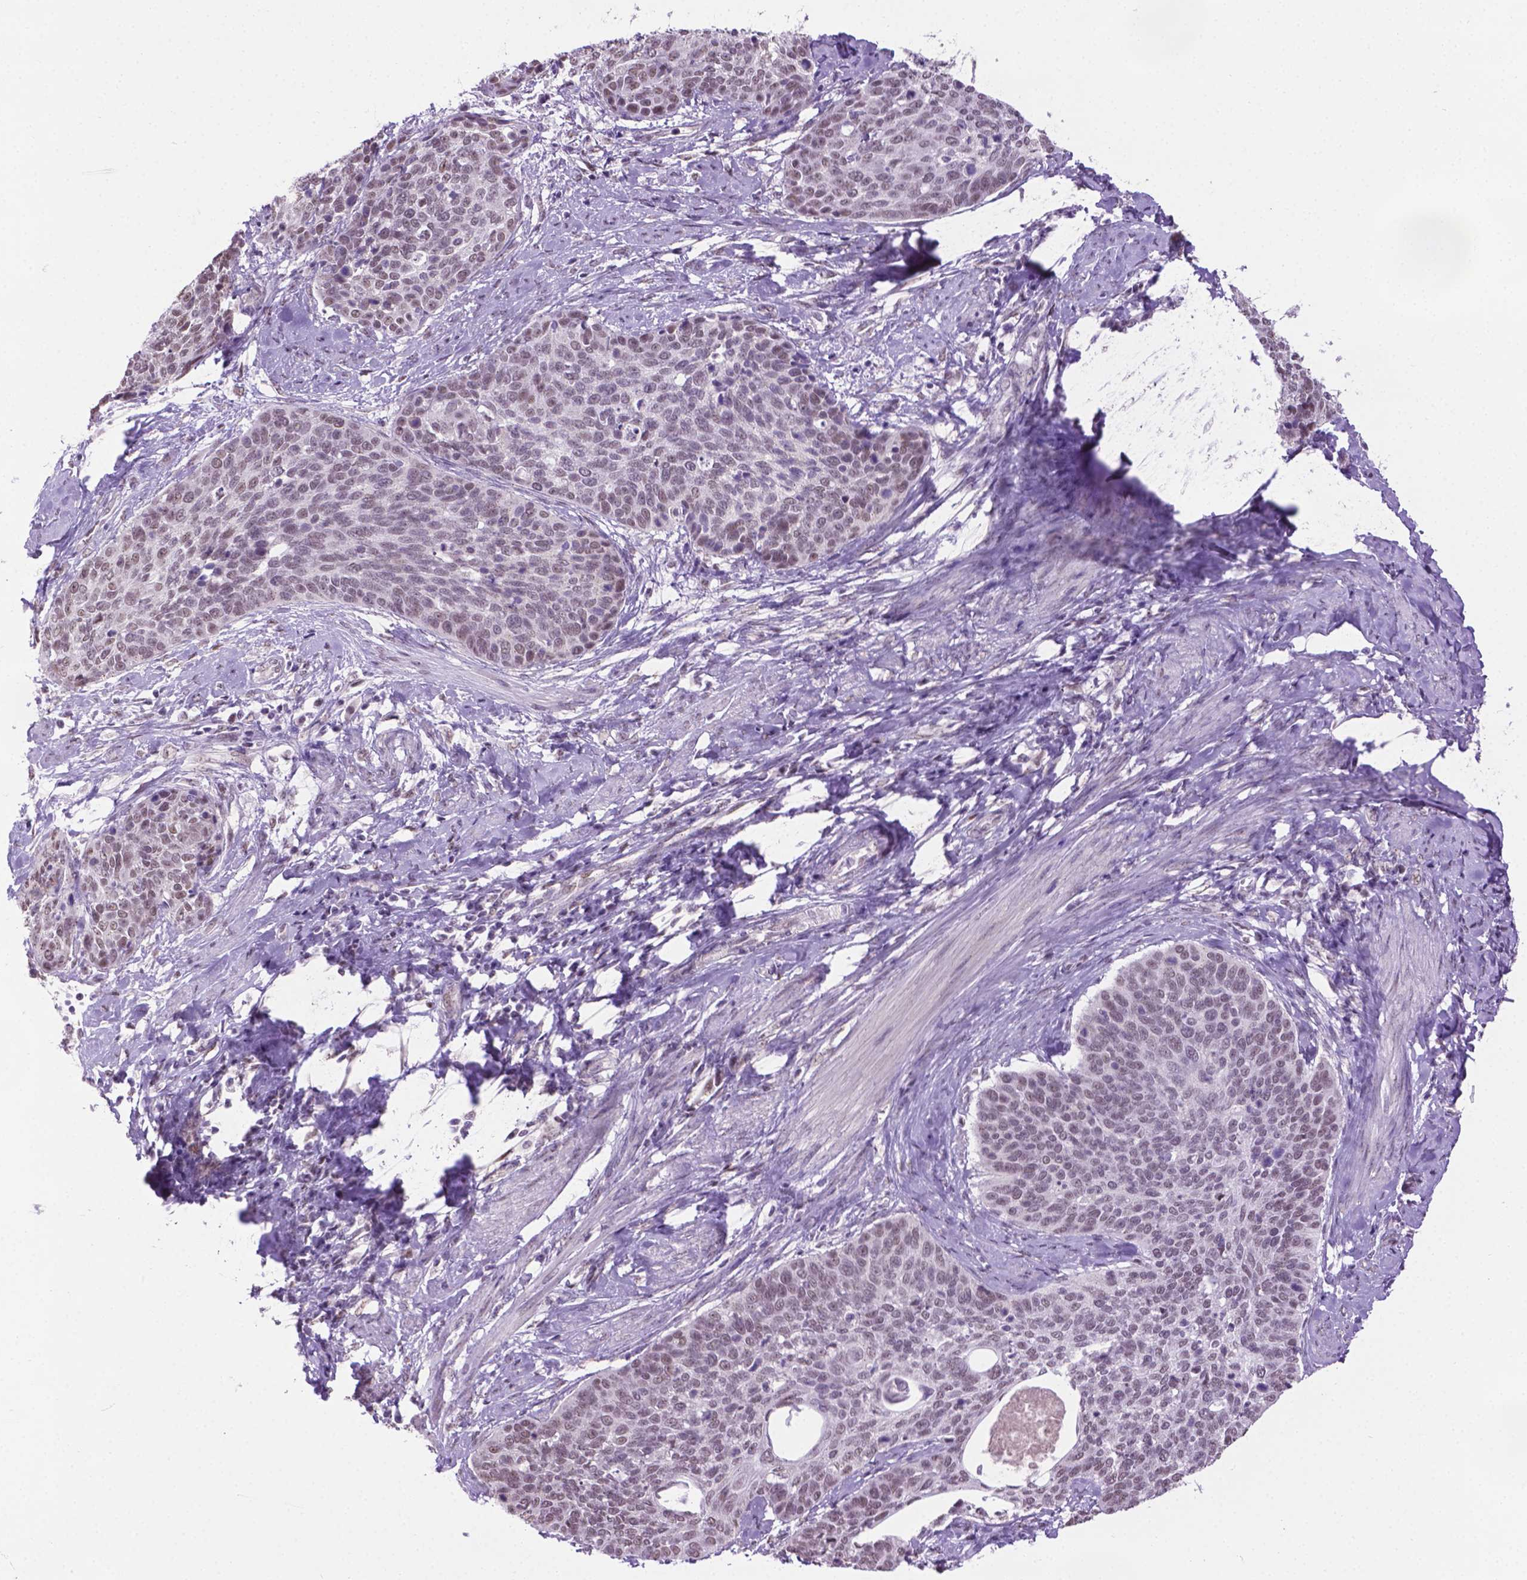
{"staining": {"intensity": "weak", "quantity": "25%-75%", "location": "nuclear"}, "tissue": "cervical cancer", "cell_type": "Tumor cells", "image_type": "cancer", "snomed": [{"axis": "morphology", "description": "Squamous cell carcinoma, NOS"}, {"axis": "topography", "description": "Cervix"}], "caption": "Human cervical cancer stained with a brown dye shows weak nuclear positive expression in approximately 25%-75% of tumor cells.", "gene": "ABI2", "patient": {"sex": "female", "age": 69}}